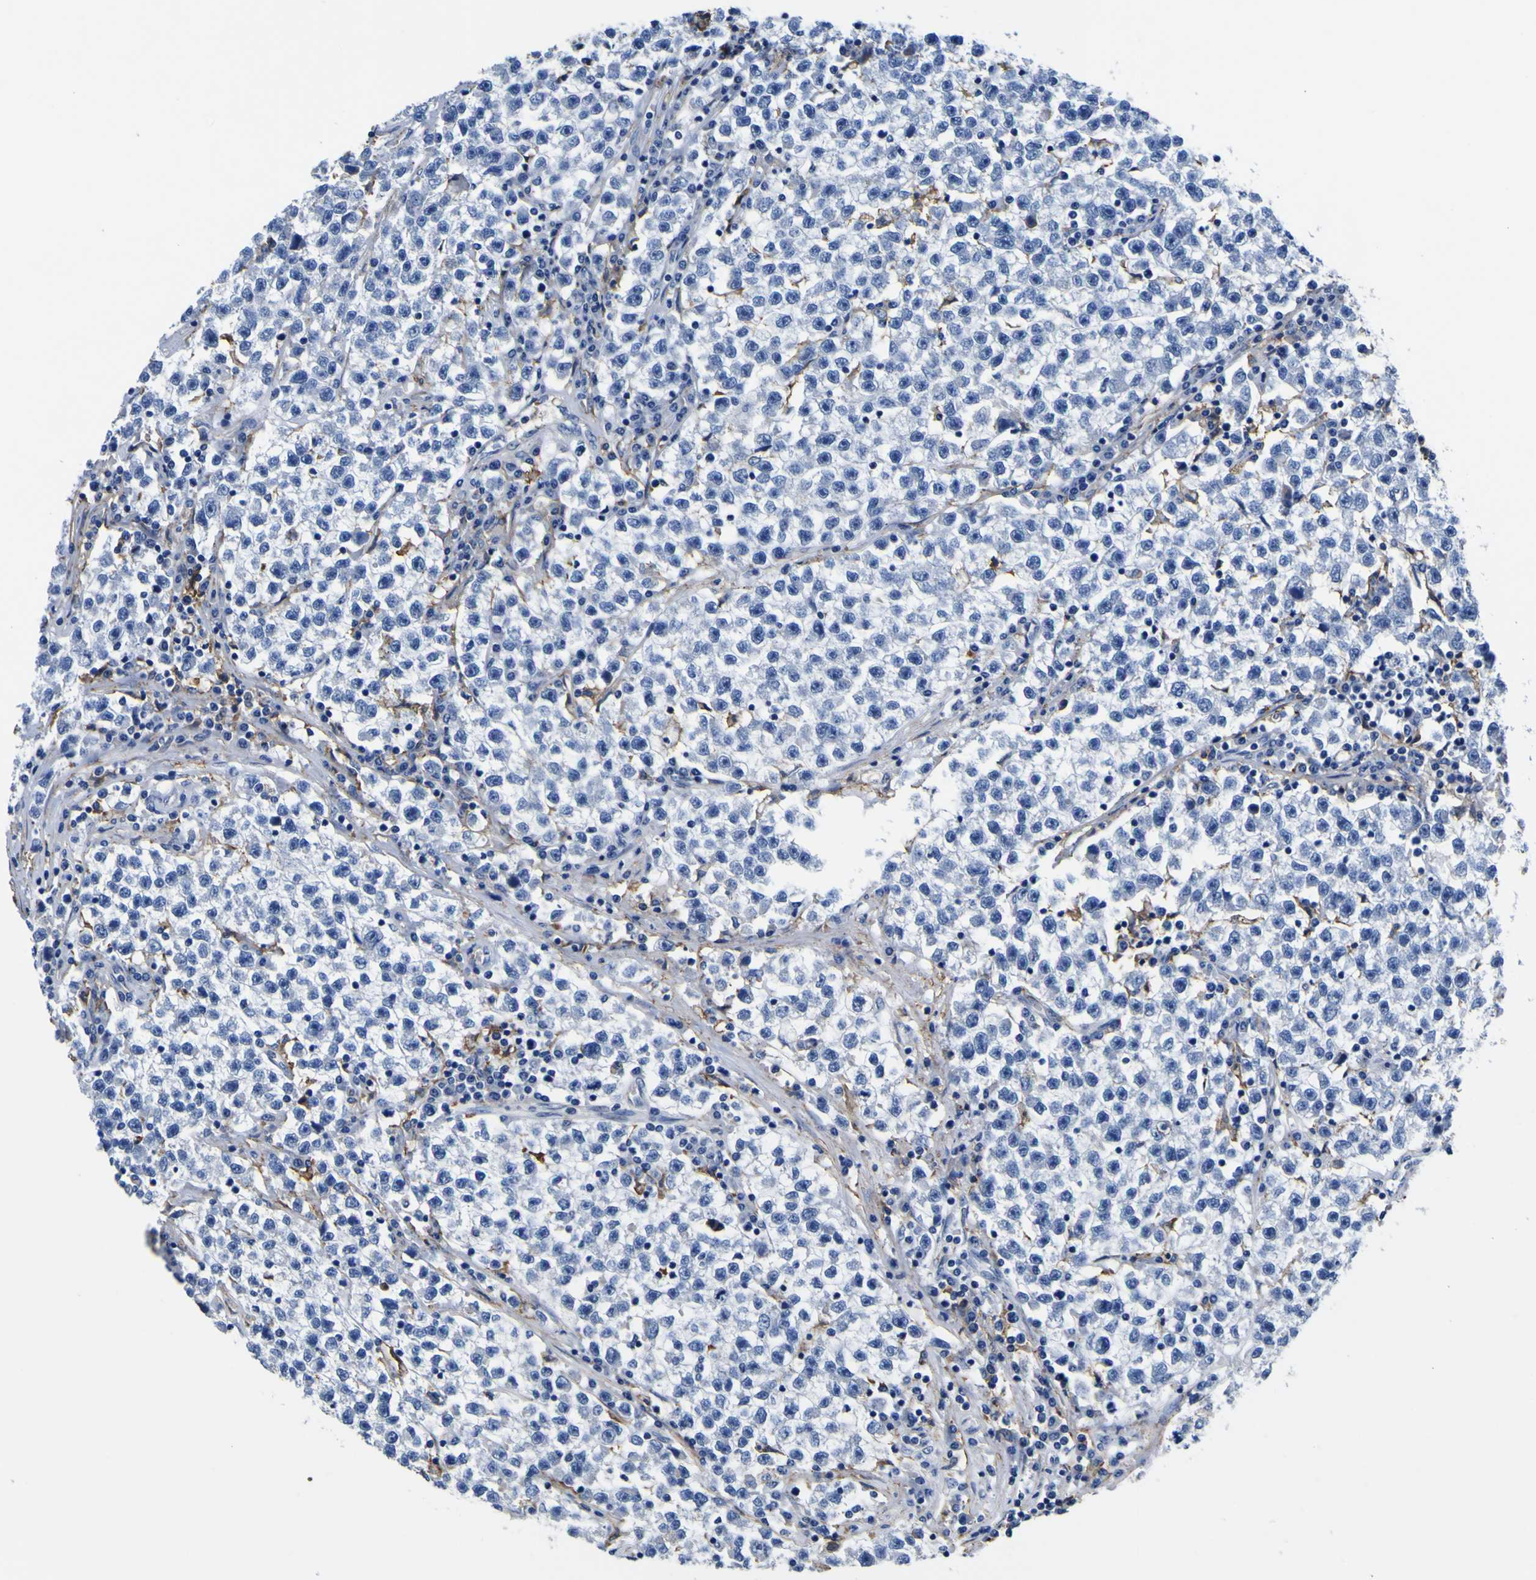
{"staining": {"intensity": "negative", "quantity": "none", "location": "none"}, "tissue": "testis cancer", "cell_type": "Tumor cells", "image_type": "cancer", "snomed": [{"axis": "morphology", "description": "Seminoma, NOS"}, {"axis": "topography", "description": "Testis"}], "caption": "DAB (3,3'-diaminobenzidine) immunohistochemical staining of testis cancer shows no significant staining in tumor cells.", "gene": "PXDN", "patient": {"sex": "male", "age": 22}}